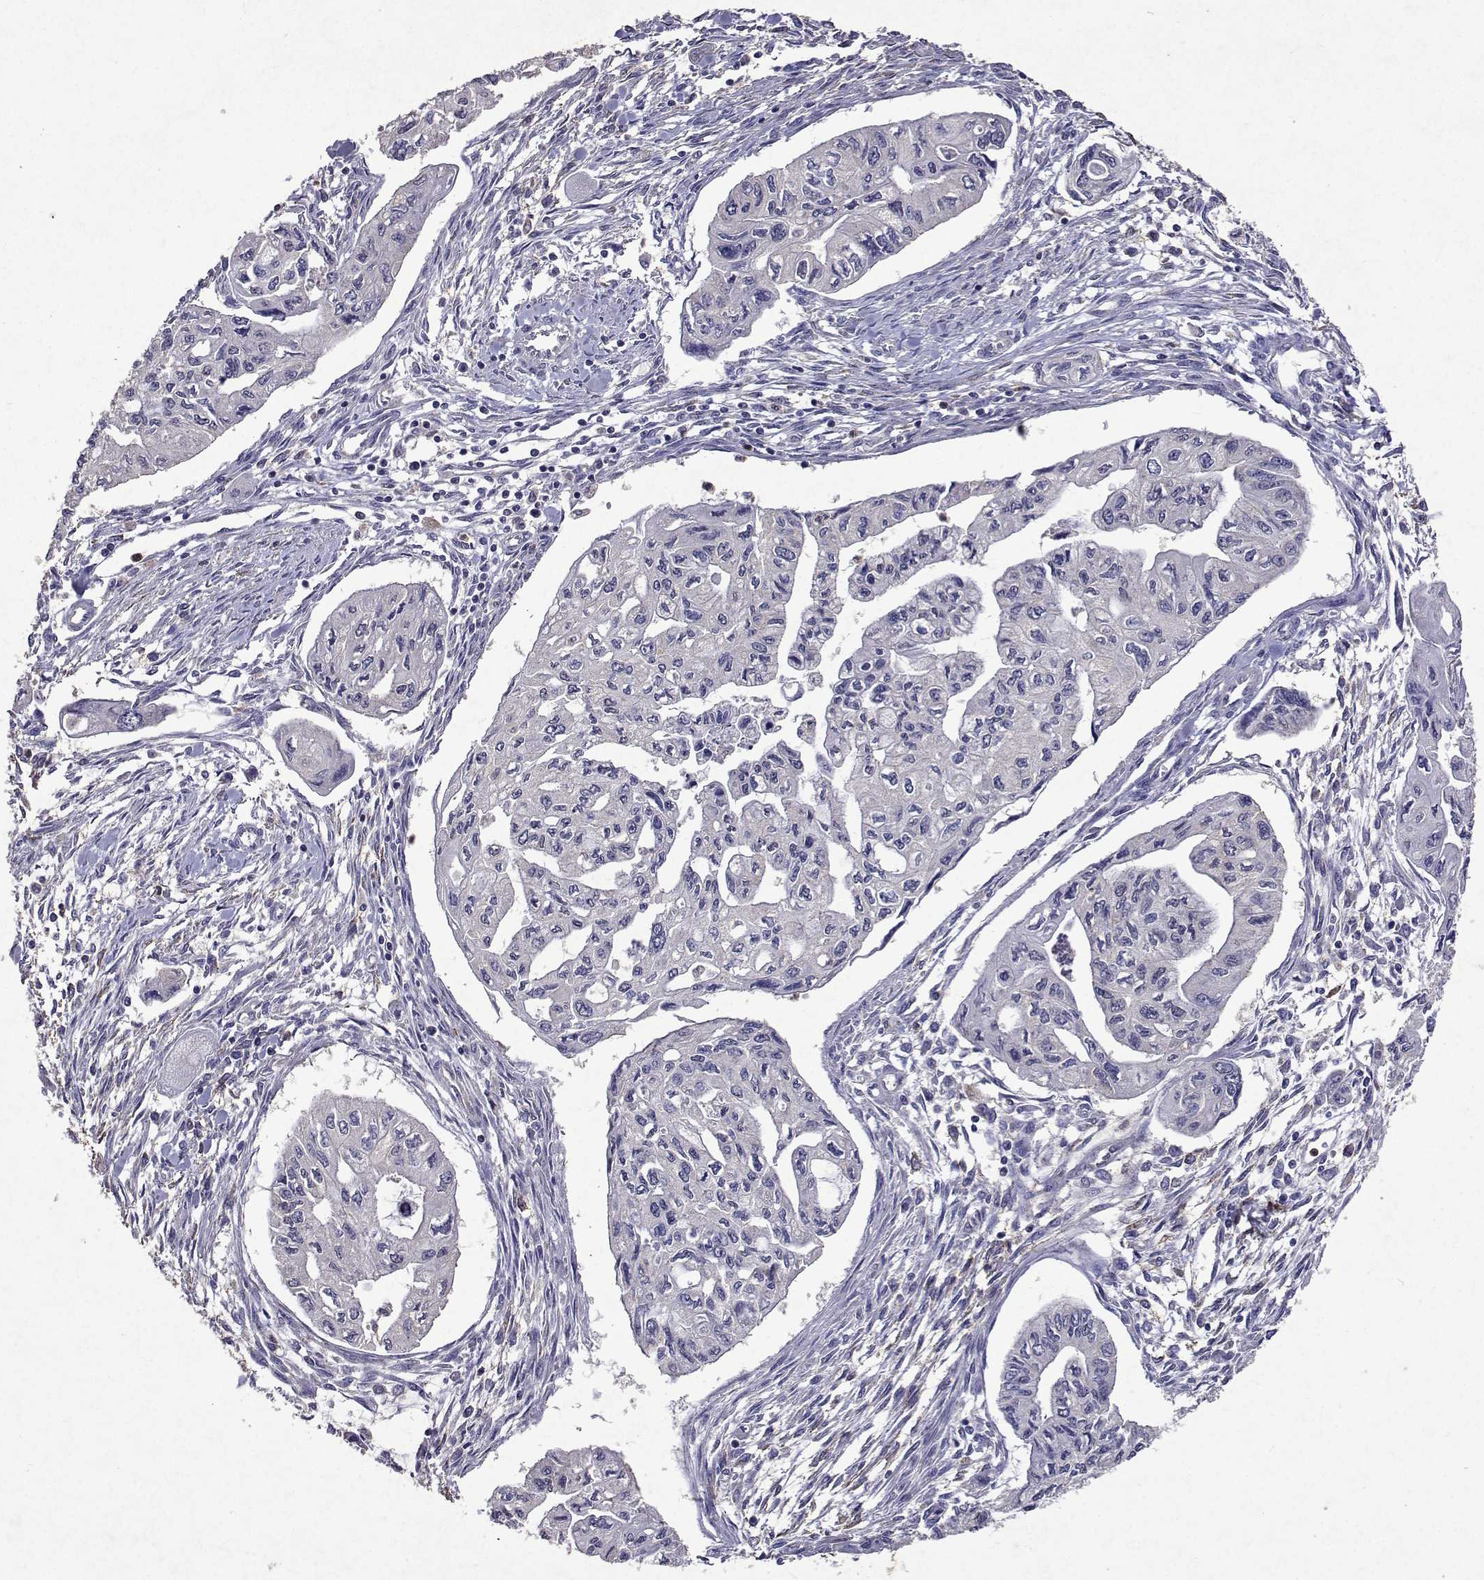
{"staining": {"intensity": "negative", "quantity": "none", "location": "none"}, "tissue": "pancreatic cancer", "cell_type": "Tumor cells", "image_type": "cancer", "snomed": [{"axis": "morphology", "description": "Adenocarcinoma, NOS"}, {"axis": "topography", "description": "Pancreas"}], "caption": "The histopathology image exhibits no staining of tumor cells in pancreatic cancer (adenocarcinoma).", "gene": "APAF1", "patient": {"sex": "female", "age": 76}}